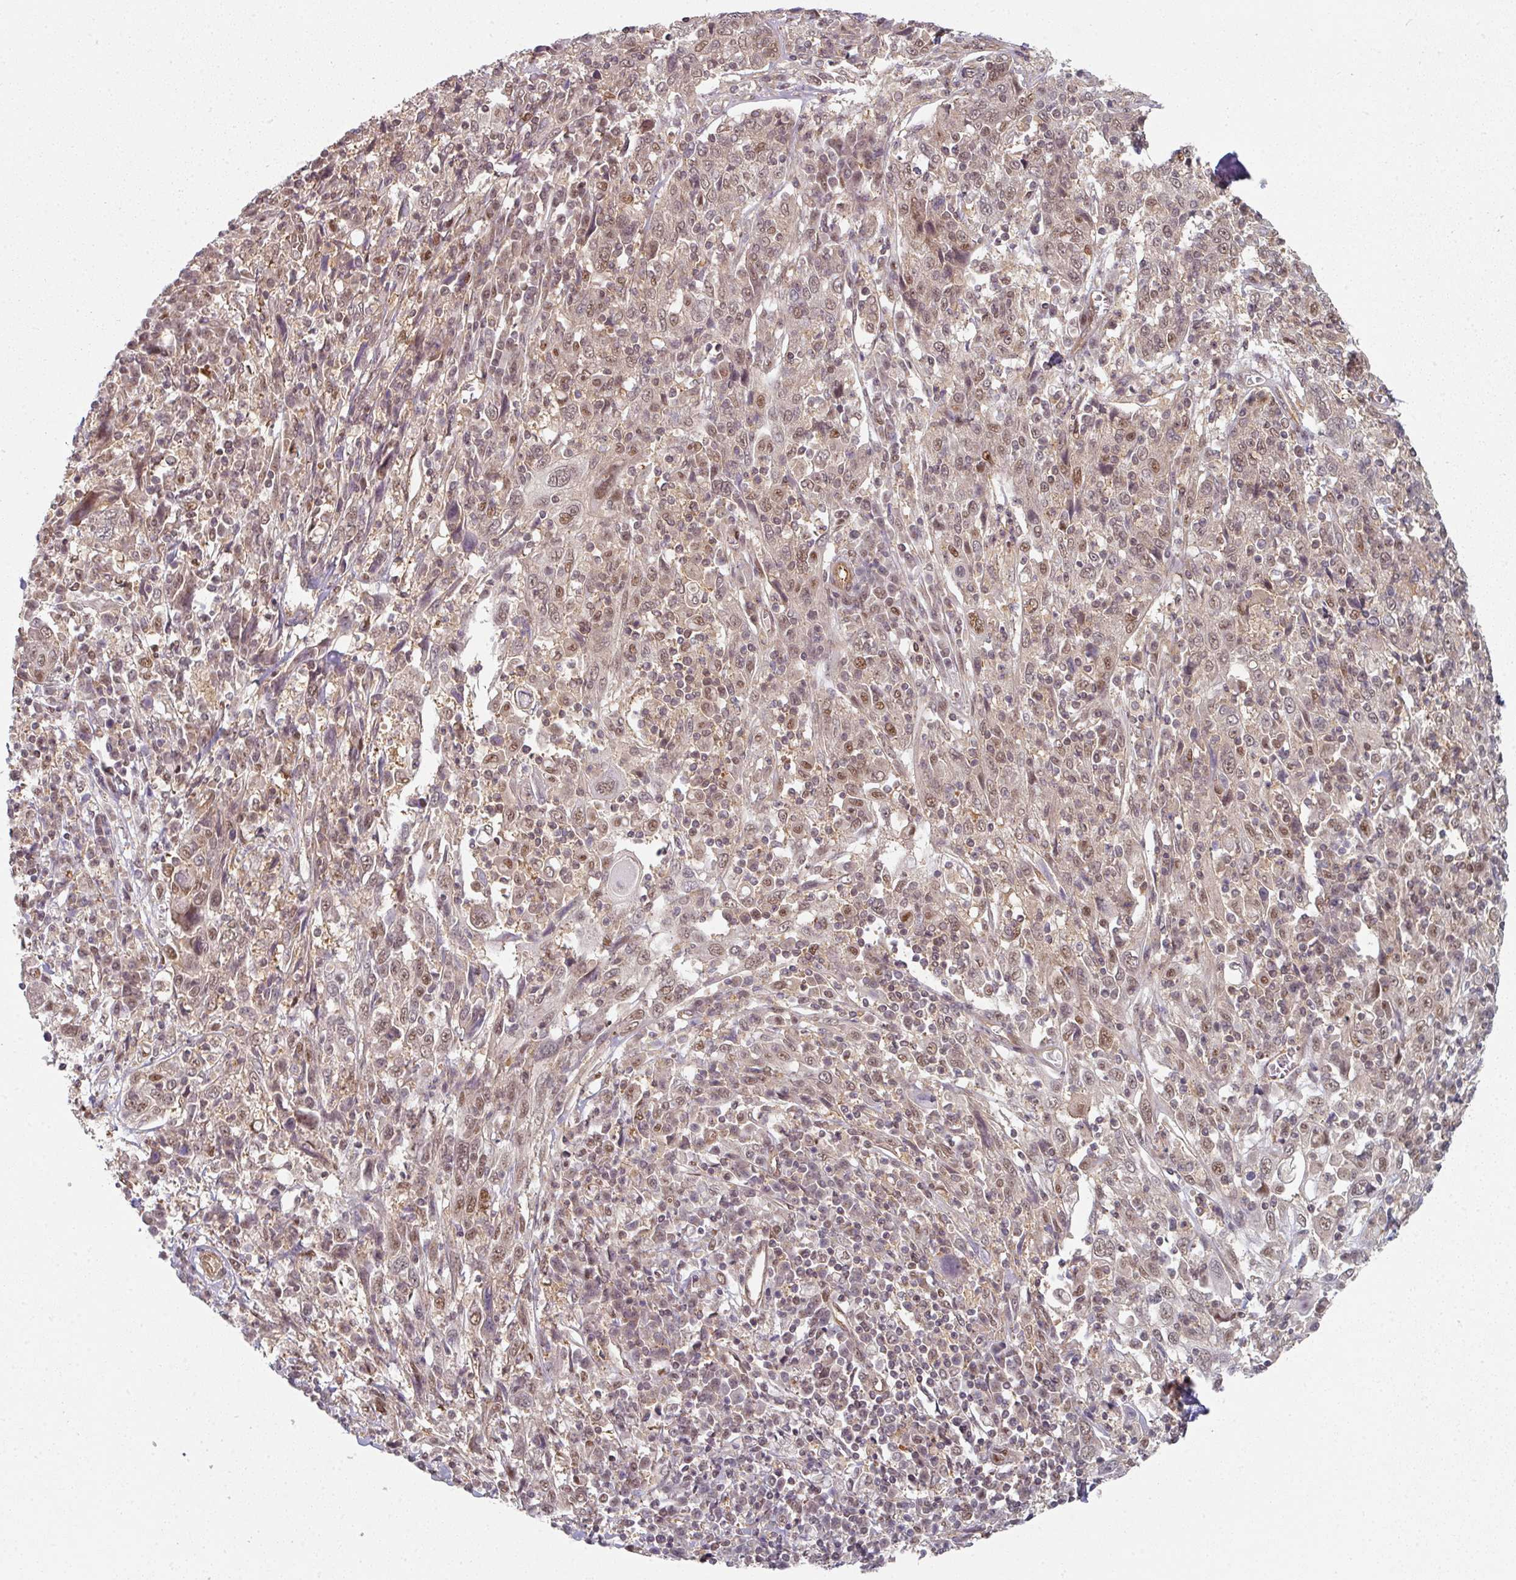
{"staining": {"intensity": "weak", "quantity": ">75%", "location": "nuclear"}, "tissue": "cervical cancer", "cell_type": "Tumor cells", "image_type": "cancer", "snomed": [{"axis": "morphology", "description": "Squamous cell carcinoma, NOS"}, {"axis": "topography", "description": "Cervix"}], "caption": "Tumor cells demonstrate low levels of weak nuclear staining in approximately >75% of cells in human squamous cell carcinoma (cervical).", "gene": "PSME3IP1", "patient": {"sex": "female", "age": 46}}